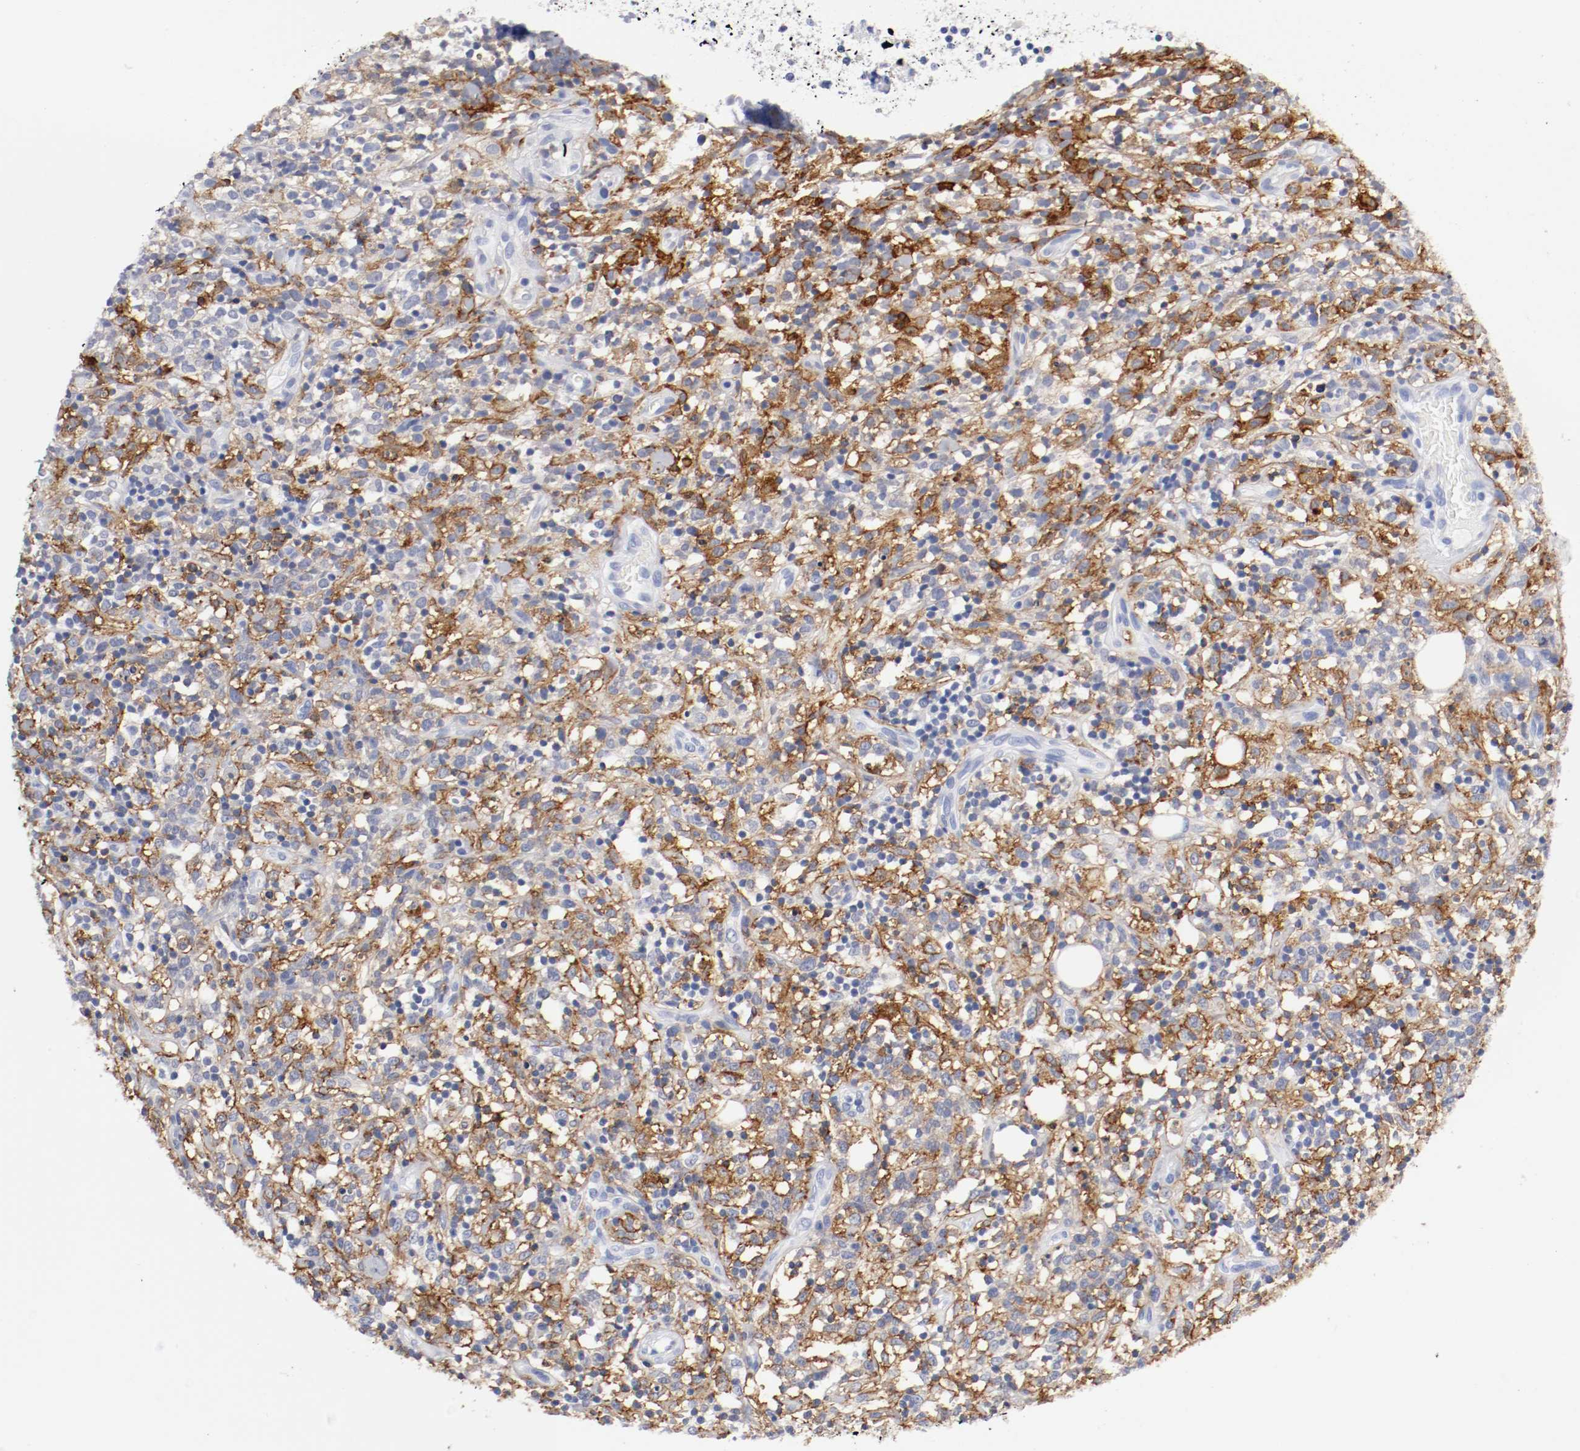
{"staining": {"intensity": "negative", "quantity": "none", "location": "none"}, "tissue": "lymphoma", "cell_type": "Tumor cells", "image_type": "cancer", "snomed": [{"axis": "morphology", "description": "Malignant lymphoma, non-Hodgkin's type, High grade"}, {"axis": "topography", "description": "Lymph node"}], "caption": "Immunohistochemical staining of lymphoma displays no significant staining in tumor cells.", "gene": "ITGAX", "patient": {"sex": "female", "age": 73}}